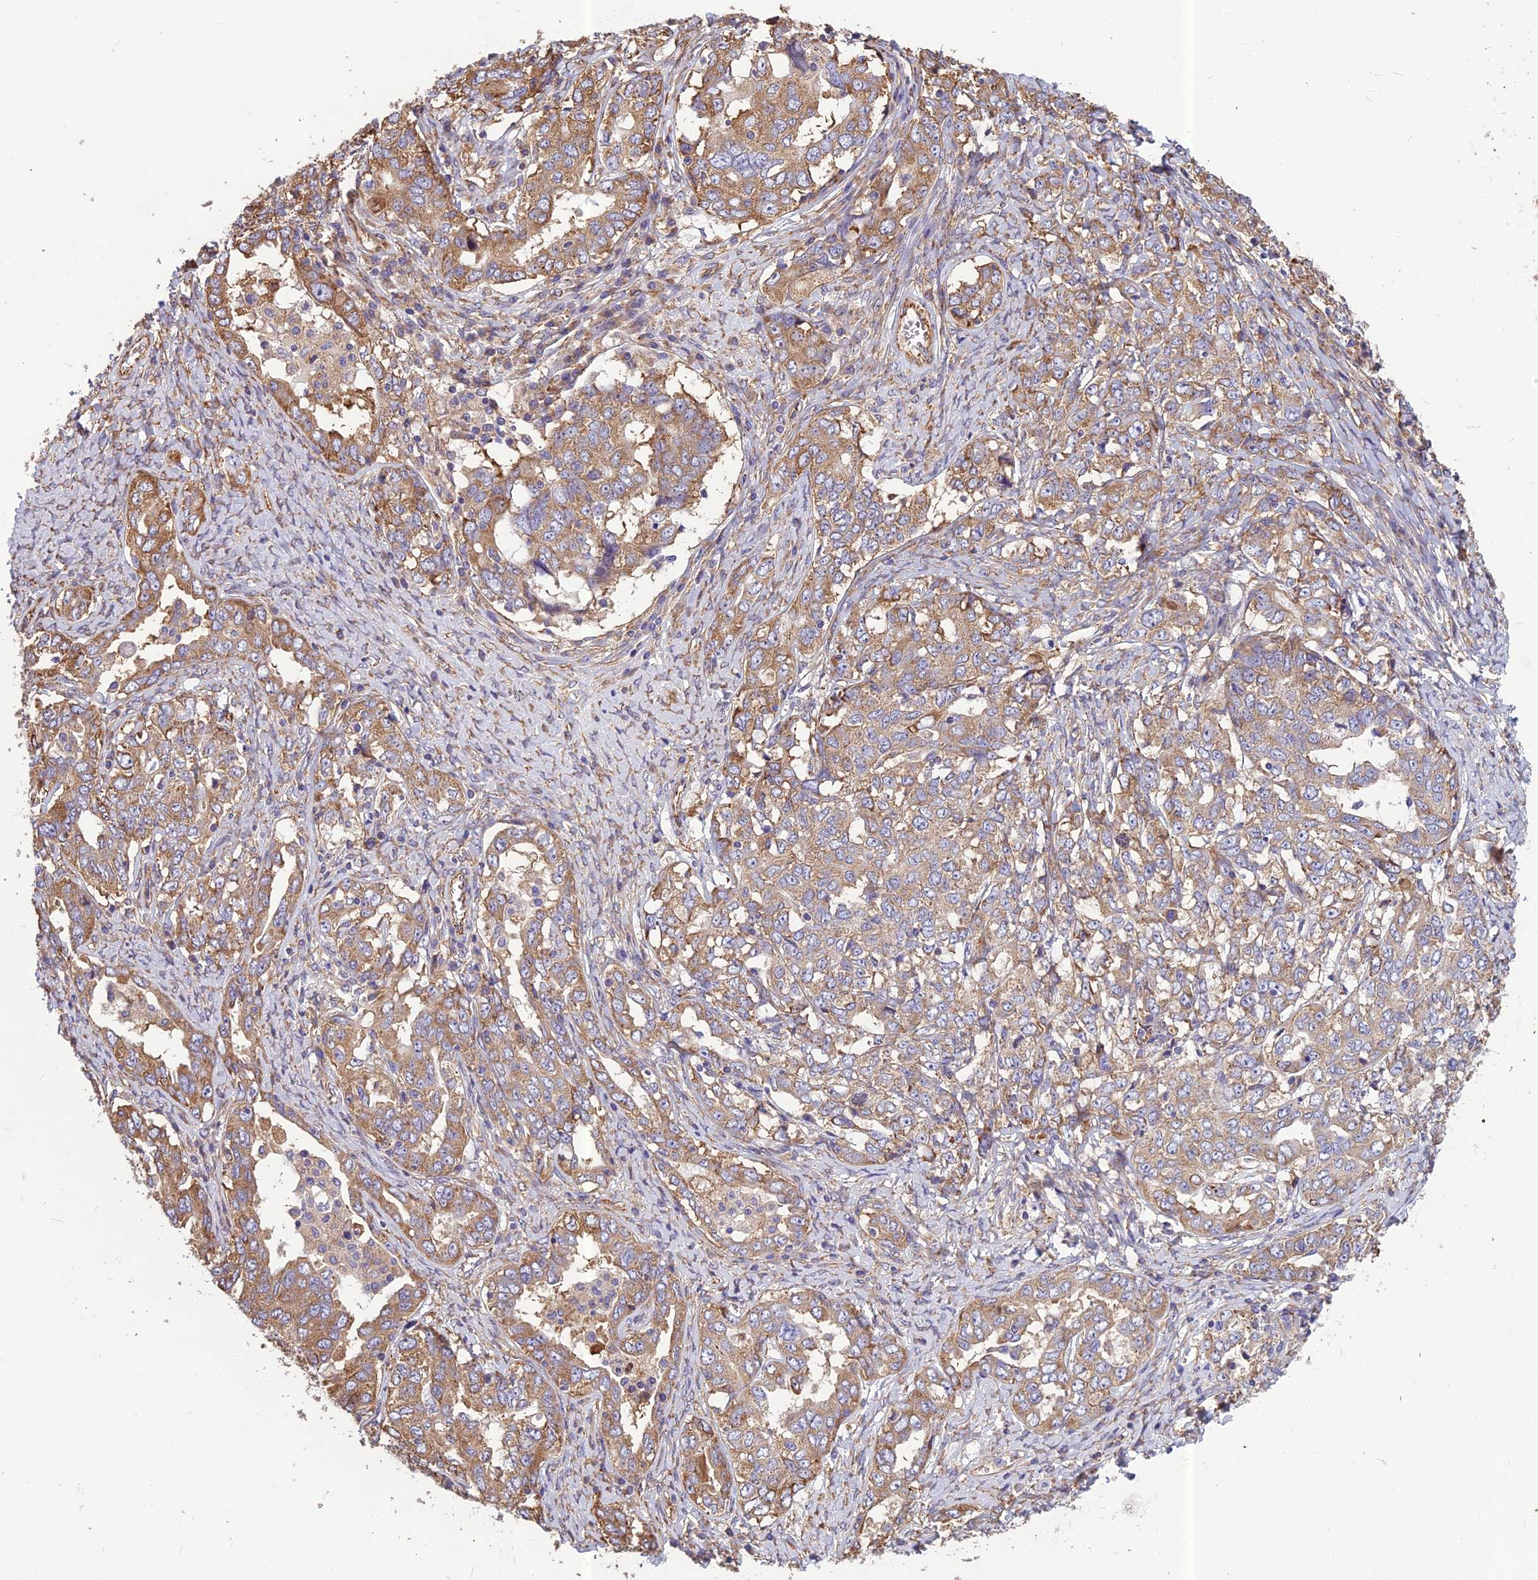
{"staining": {"intensity": "moderate", "quantity": "25%-75%", "location": "cytoplasmic/membranous"}, "tissue": "ovarian cancer", "cell_type": "Tumor cells", "image_type": "cancer", "snomed": [{"axis": "morphology", "description": "Carcinoma, endometroid"}, {"axis": "topography", "description": "Ovary"}], "caption": "The micrograph shows staining of endometroid carcinoma (ovarian), revealing moderate cytoplasmic/membranous protein staining (brown color) within tumor cells.", "gene": "SPDL1", "patient": {"sex": "female", "age": 62}}